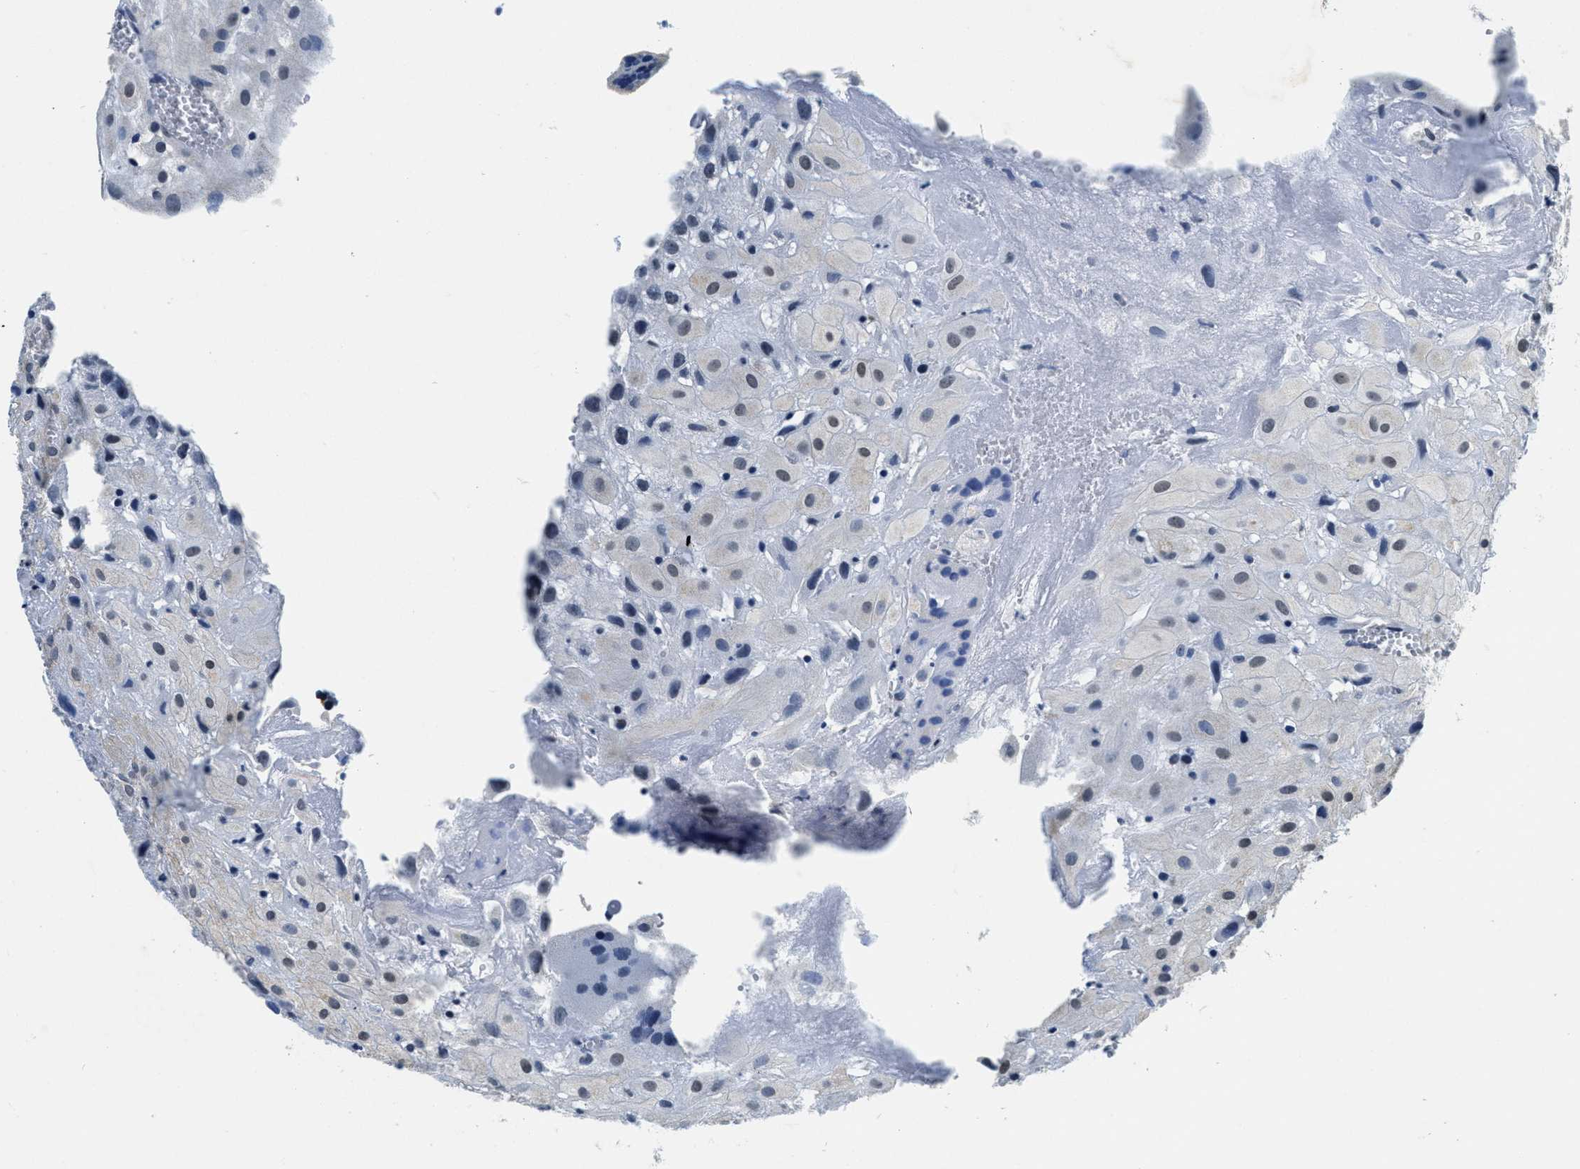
{"staining": {"intensity": "weak", "quantity": "25%-75%", "location": "nuclear"}, "tissue": "placenta", "cell_type": "Decidual cells", "image_type": "normal", "snomed": [{"axis": "morphology", "description": "Normal tissue, NOS"}, {"axis": "topography", "description": "Placenta"}], "caption": "Protein staining of unremarkable placenta exhibits weak nuclear positivity in approximately 25%-75% of decidual cells. (IHC, brightfield microscopy, high magnification).", "gene": "HS3ST2", "patient": {"sex": "female", "age": 18}}